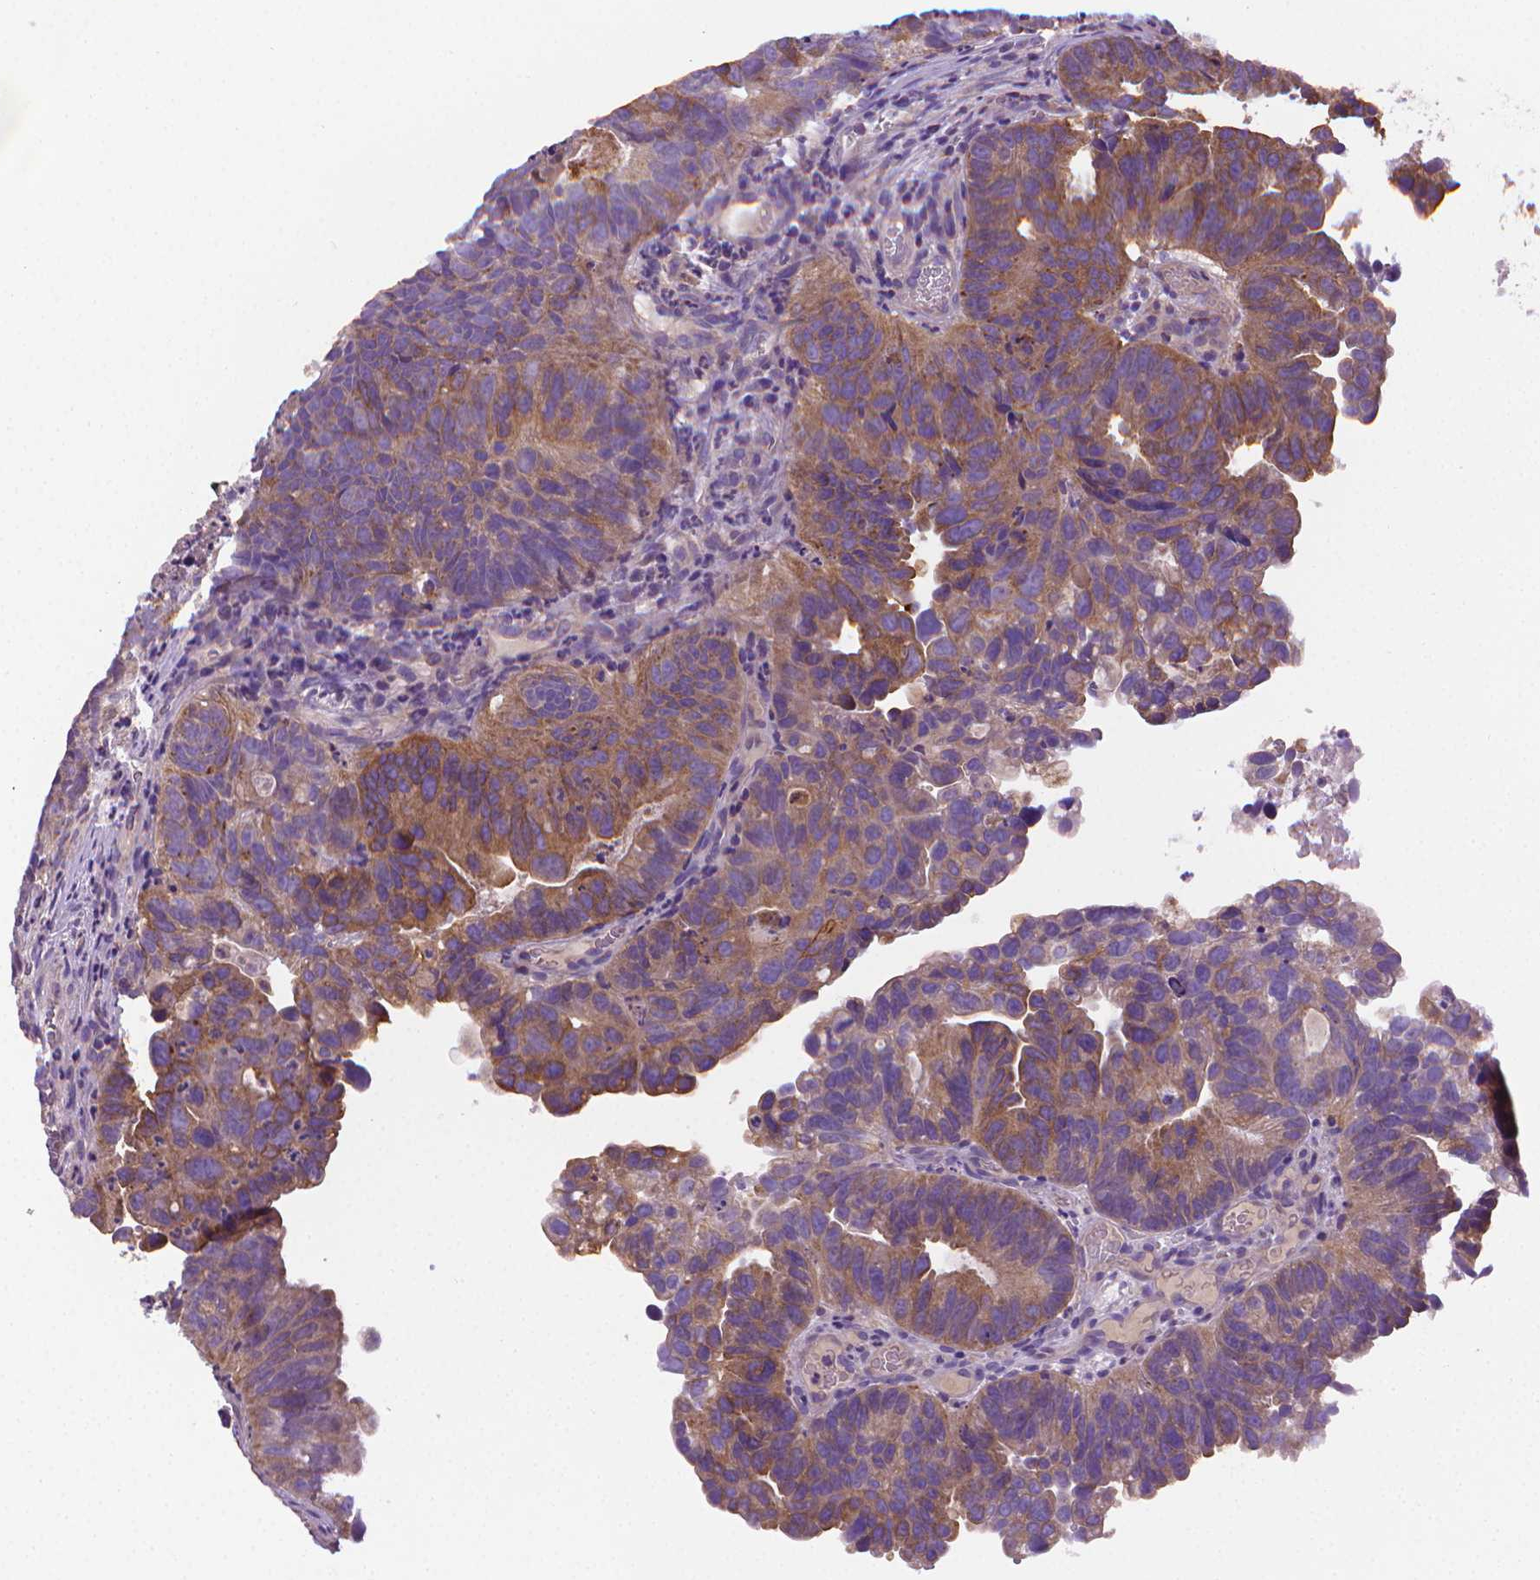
{"staining": {"intensity": "moderate", "quantity": ">75%", "location": "cytoplasmic/membranous"}, "tissue": "head and neck cancer", "cell_type": "Tumor cells", "image_type": "cancer", "snomed": [{"axis": "morphology", "description": "Adenocarcinoma, NOS"}, {"axis": "topography", "description": "Head-Neck"}], "caption": "Protein expression analysis of human adenocarcinoma (head and neck) reveals moderate cytoplasmic/membranous staining in about >75% of tumor cells.", "gene": "SLC51B", "patient": {"sex": "male", "age": 62}}